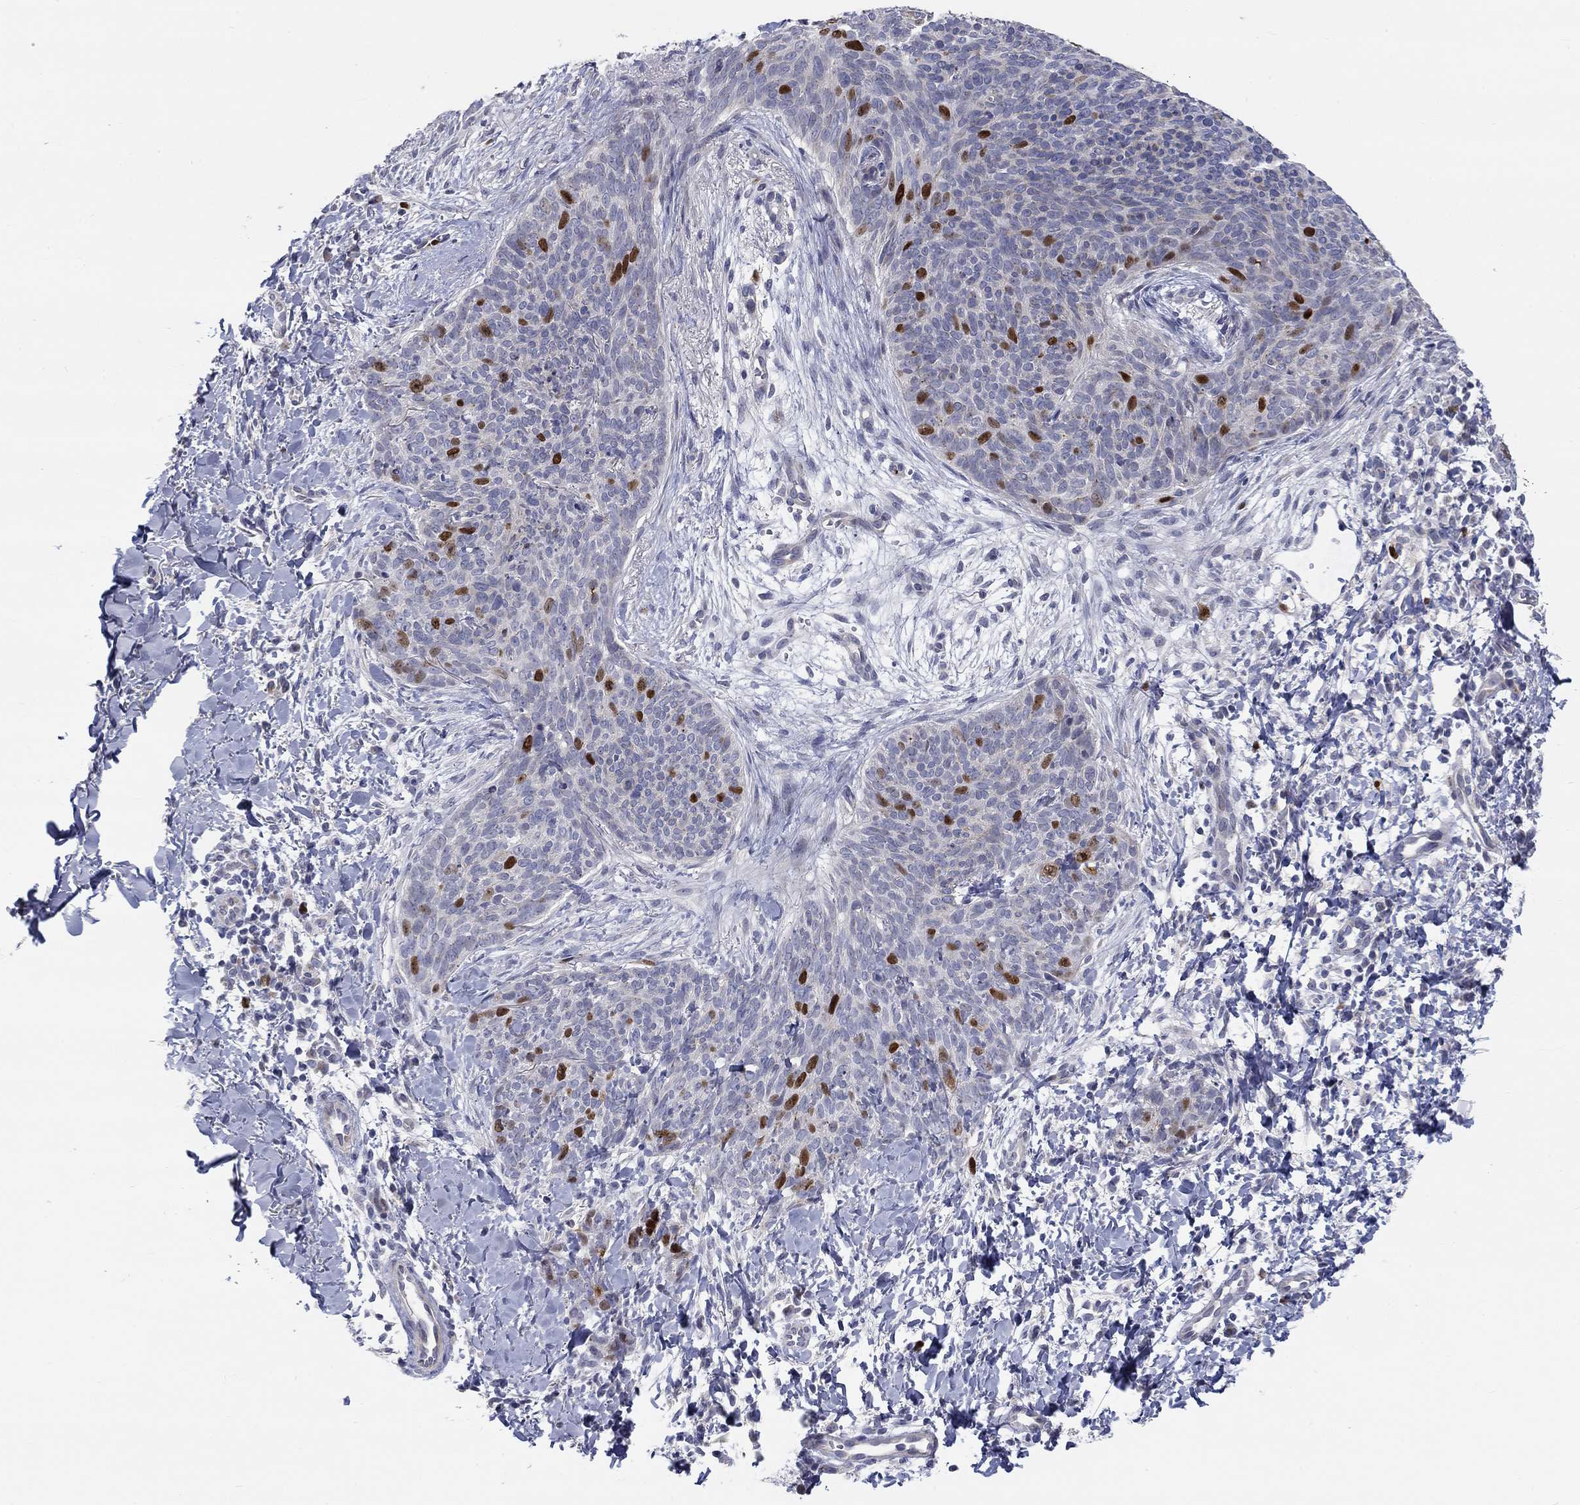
{"staining": {"intensity": "strong", "quantity": "<25%", "location": "nuclear"}, "tissue": "skin cancer", "cell_type": "Tumor cells", "image_type": "cancer", "snomed": [{"axis": "morphology", "description": "Basal cell carcinoma"}, {"axis": "topography", "description": "Skin"}], "caption": "DAB immunohistochemical staining of human skin basal cell carcinoma reveals strong nuclear protein positivity in approximately <25% of tumor cells.", "gene": "PRC1", "patient": {"sex": "male", "age": 64}}